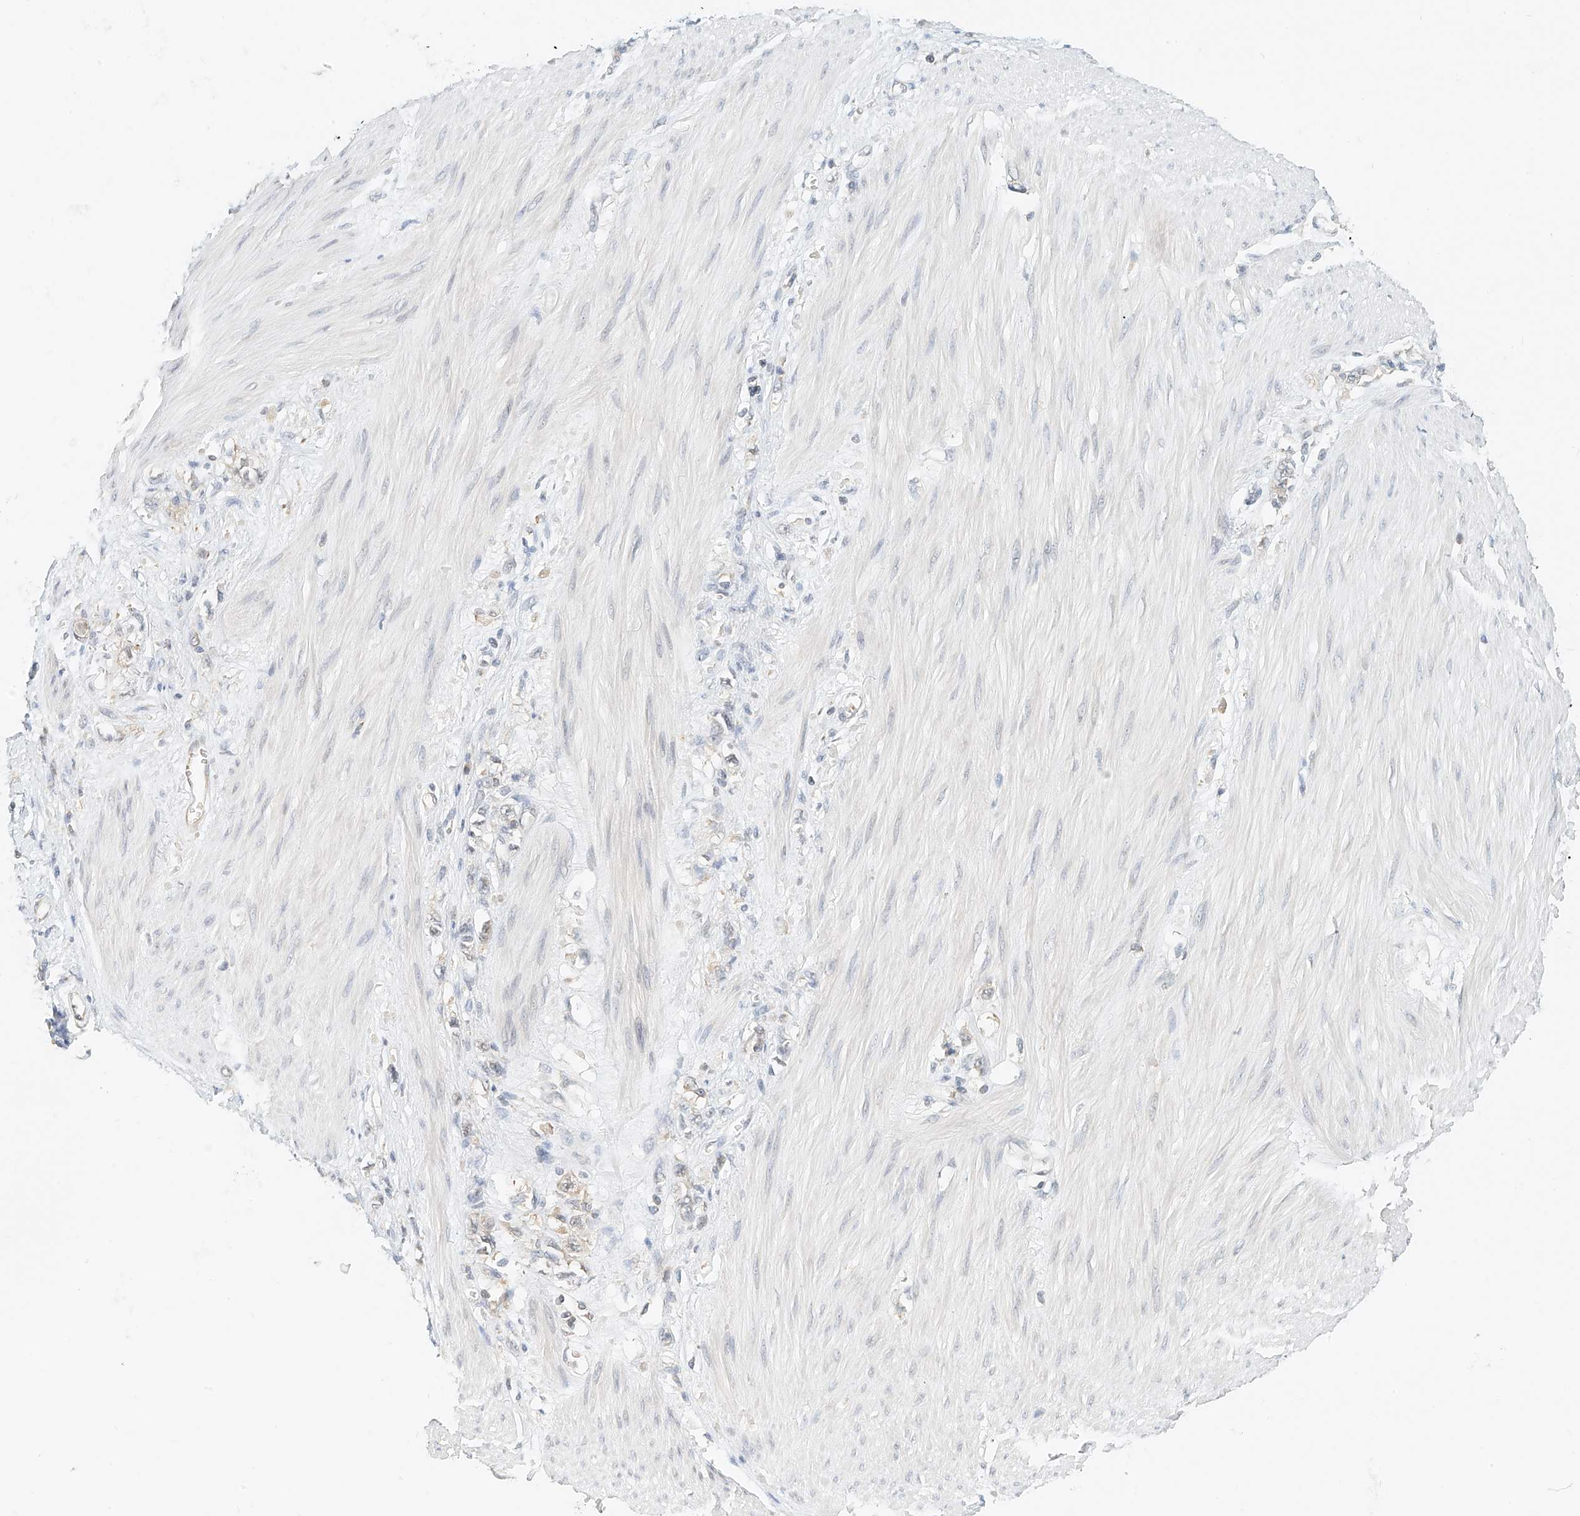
{"staining": {"intensity": "weak", "quantity": "<25%", "location": "cytoplasmic/membranous"}, "tissue": "stomach cancer", "cell_type": "Tumor cells", "image_type": "cancer", "snomed": [{"axis": "morphology", "description": "Adenocarcinoma, NOS"}, {"axis": "topography", "description": "Stomach"}], "caption": "Photomicrograph shows no protein staining in tumor cells of stomach cancer (adenocarcinoma) tissue.", "gene": "PPA2", "patient": {"sex": "female", "age": 76}}